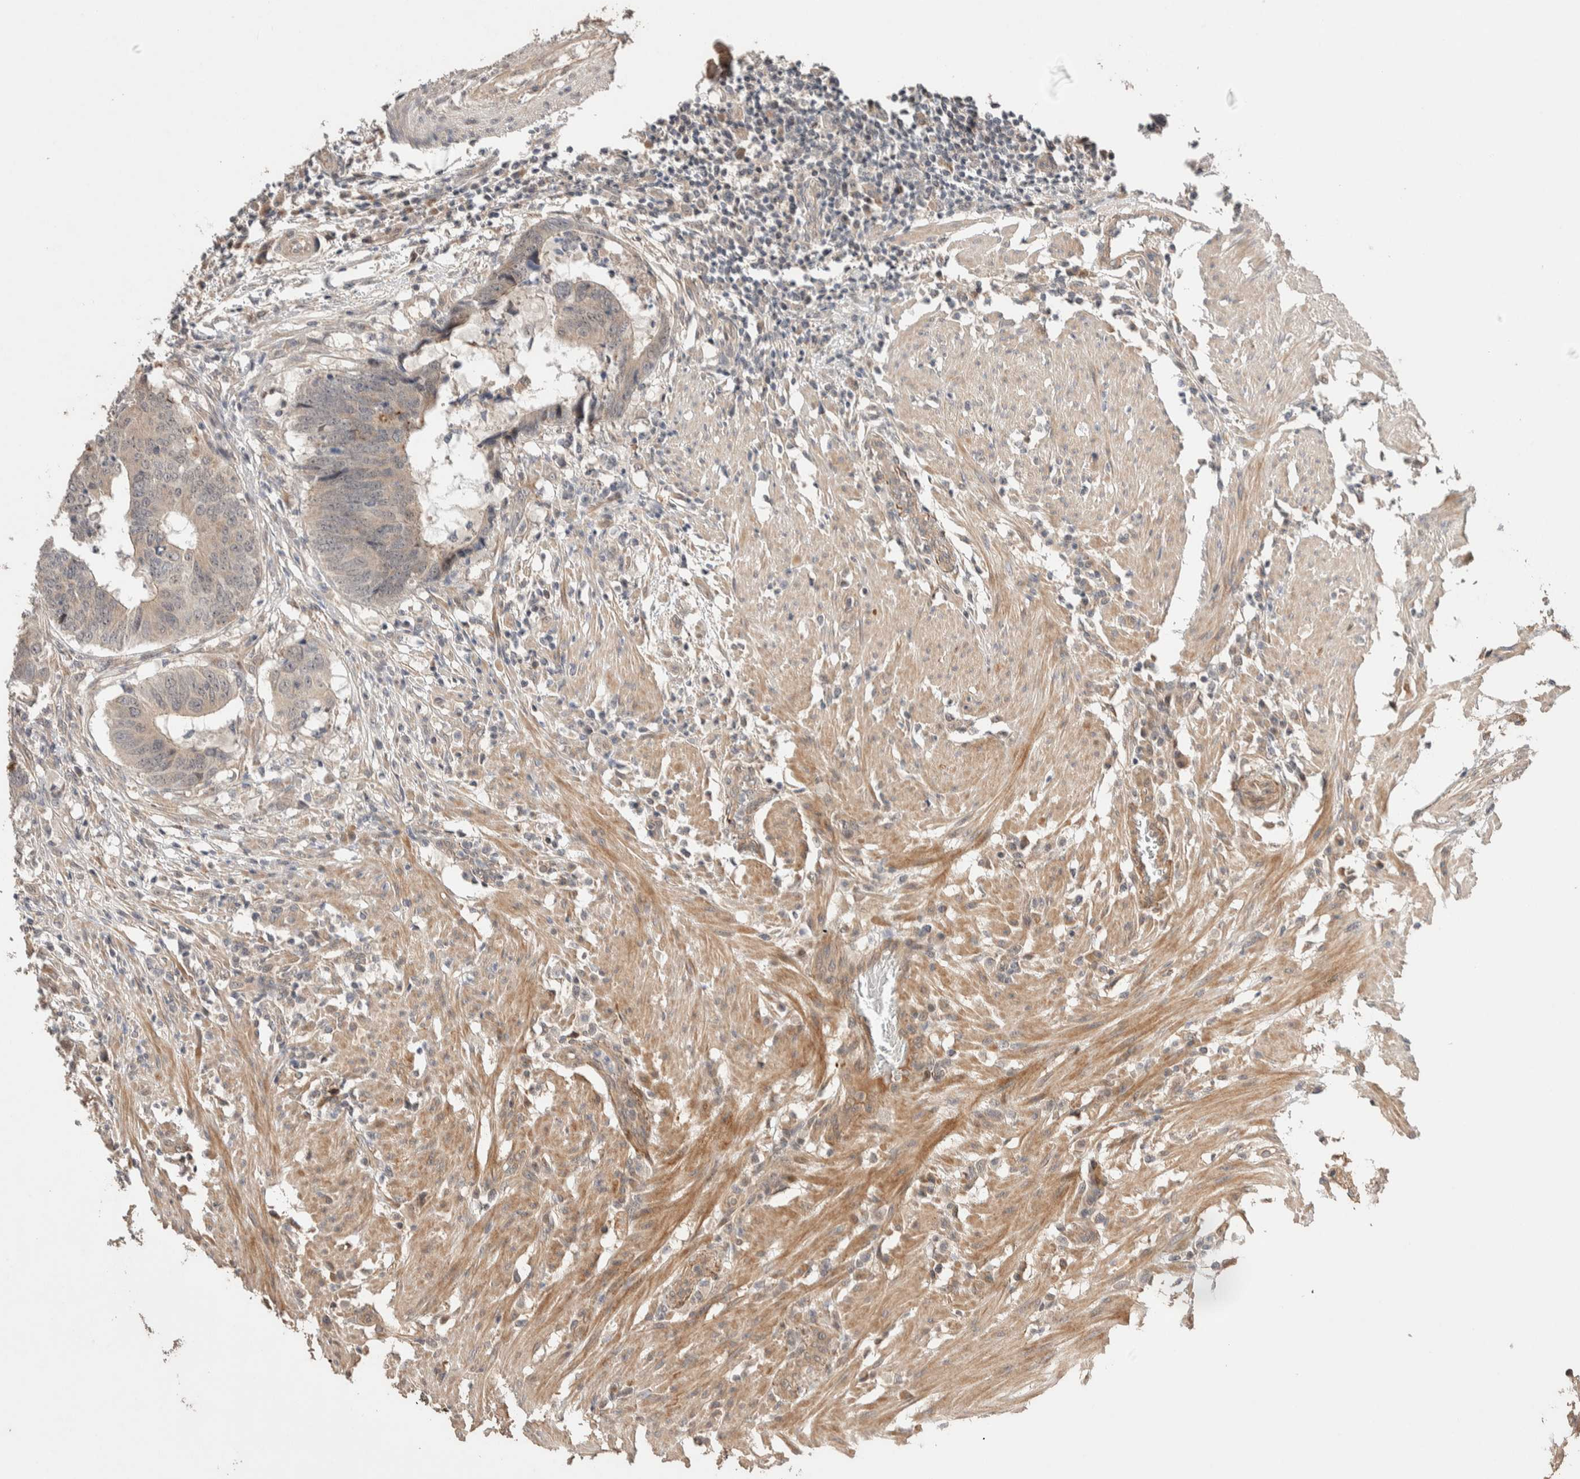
{"staining": {"intensity": "weak", "quantity": "<25%", "location": "cytoplasmic/membranous"}, "tissue": "colorectal cancer", "cell_type": "Tumor cells", "image_type": "cancer", "snomed": [{"axis": "morphology", "description": "Adenocarcinoma, NOS"}, {"axis": "topography", "description": "Colon"}], "caption": "The IHC micrograph has no significant staining in tumor cells of colorectal cancer tissue.", "gene": "PRDM15", "patient": {"sex": "male", "age": 56}}